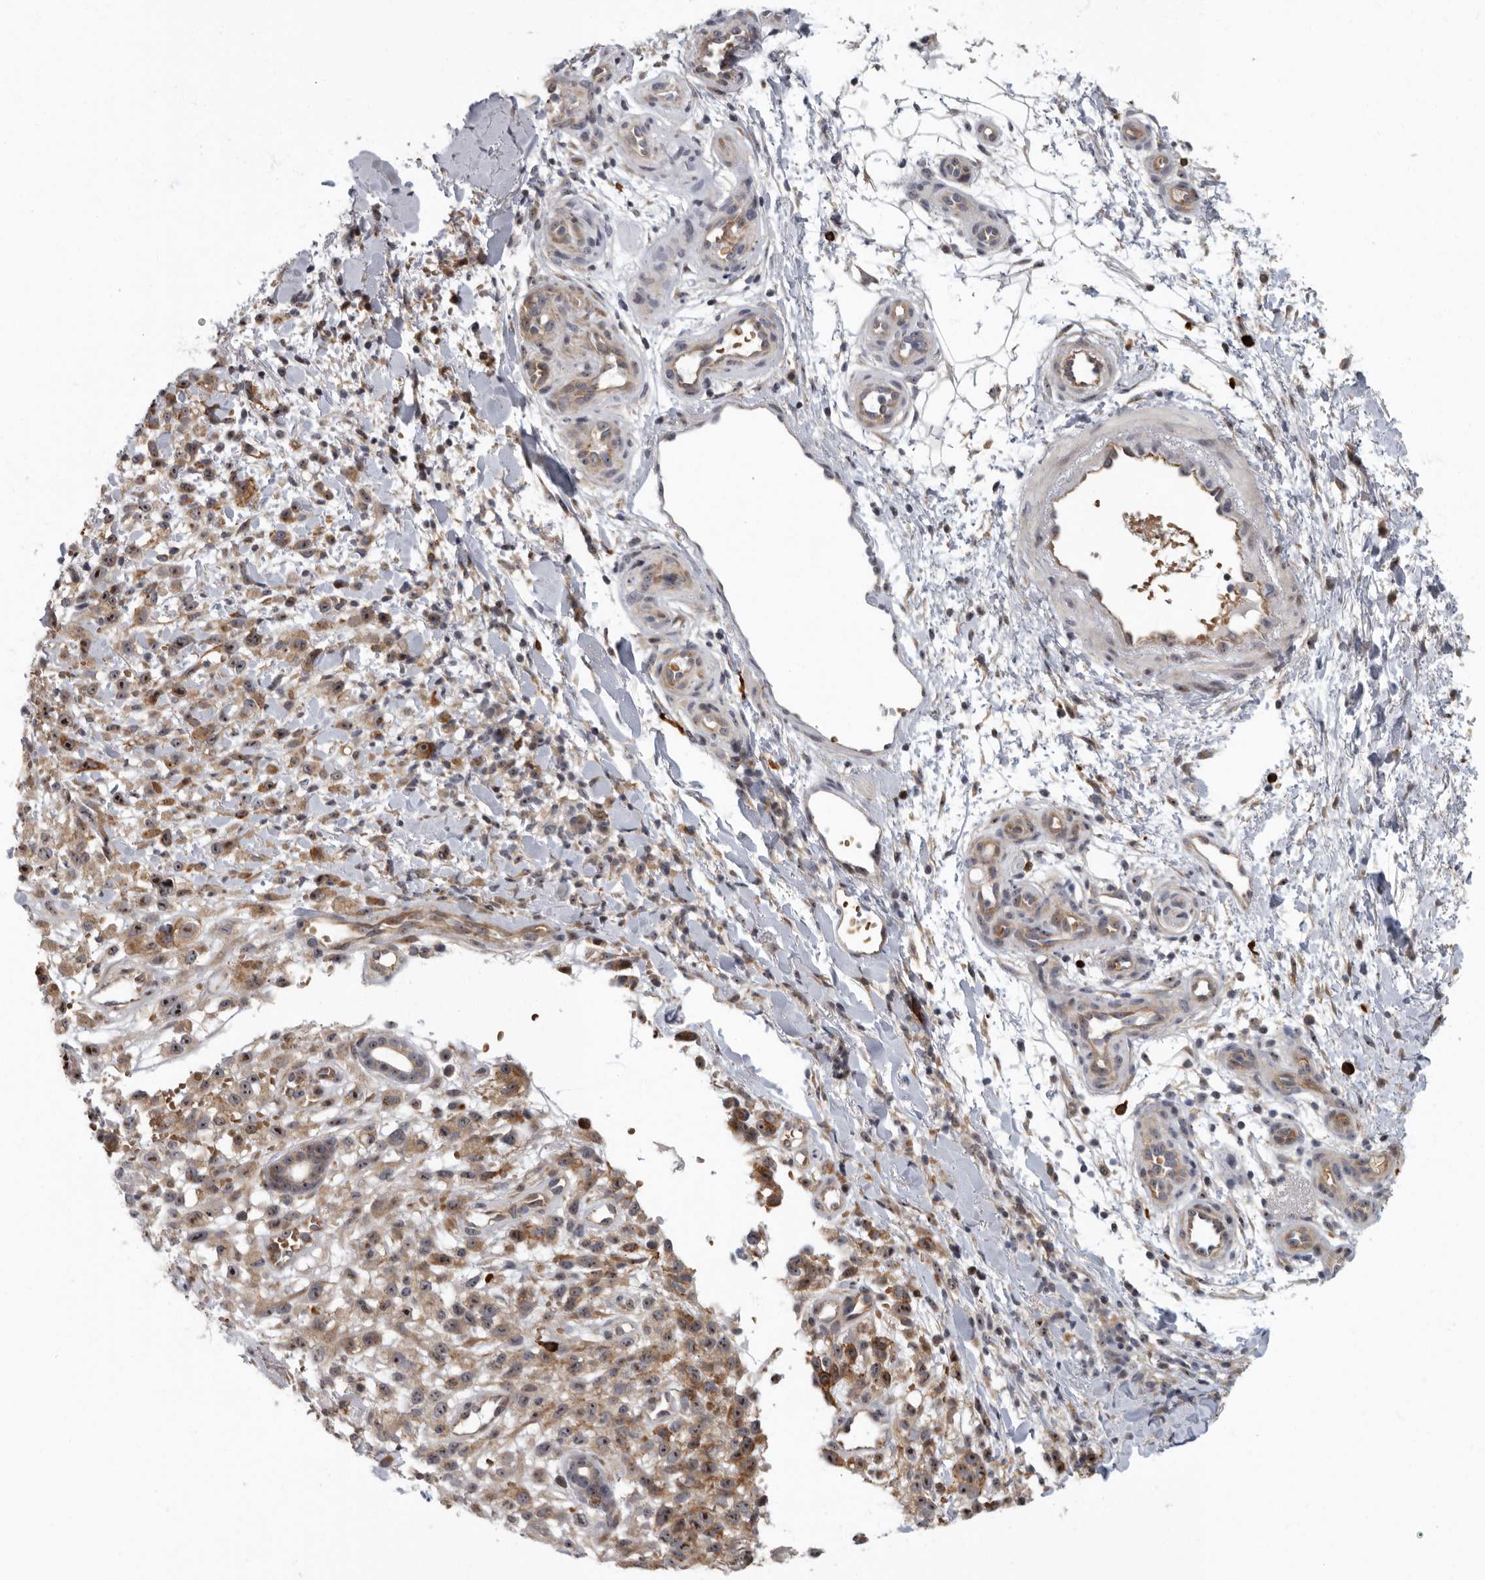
{"staining": {"intensity": "moderate", "quantity": ">75%", "location": "cytoplasmic/membranous,nuclear"}, "tissue": "melanoma", "cell_type": "Tumor cells", "image_type": "cancer", "snomed": [{"axis": "morphology", "description": "Malignant melanoma, Metastatic site"}, {"axis": "topography", "description": "Skin"}], "caption": "High-power microscopy captured an immunohistochemistry (IHC) image of melanoma, revealing moderate cytoplasmic/membranous and nuclear expression in approximately >75% of tumor cells.", "gene": "PDCD11", "patient": {"sex": "female", "age": 72}}